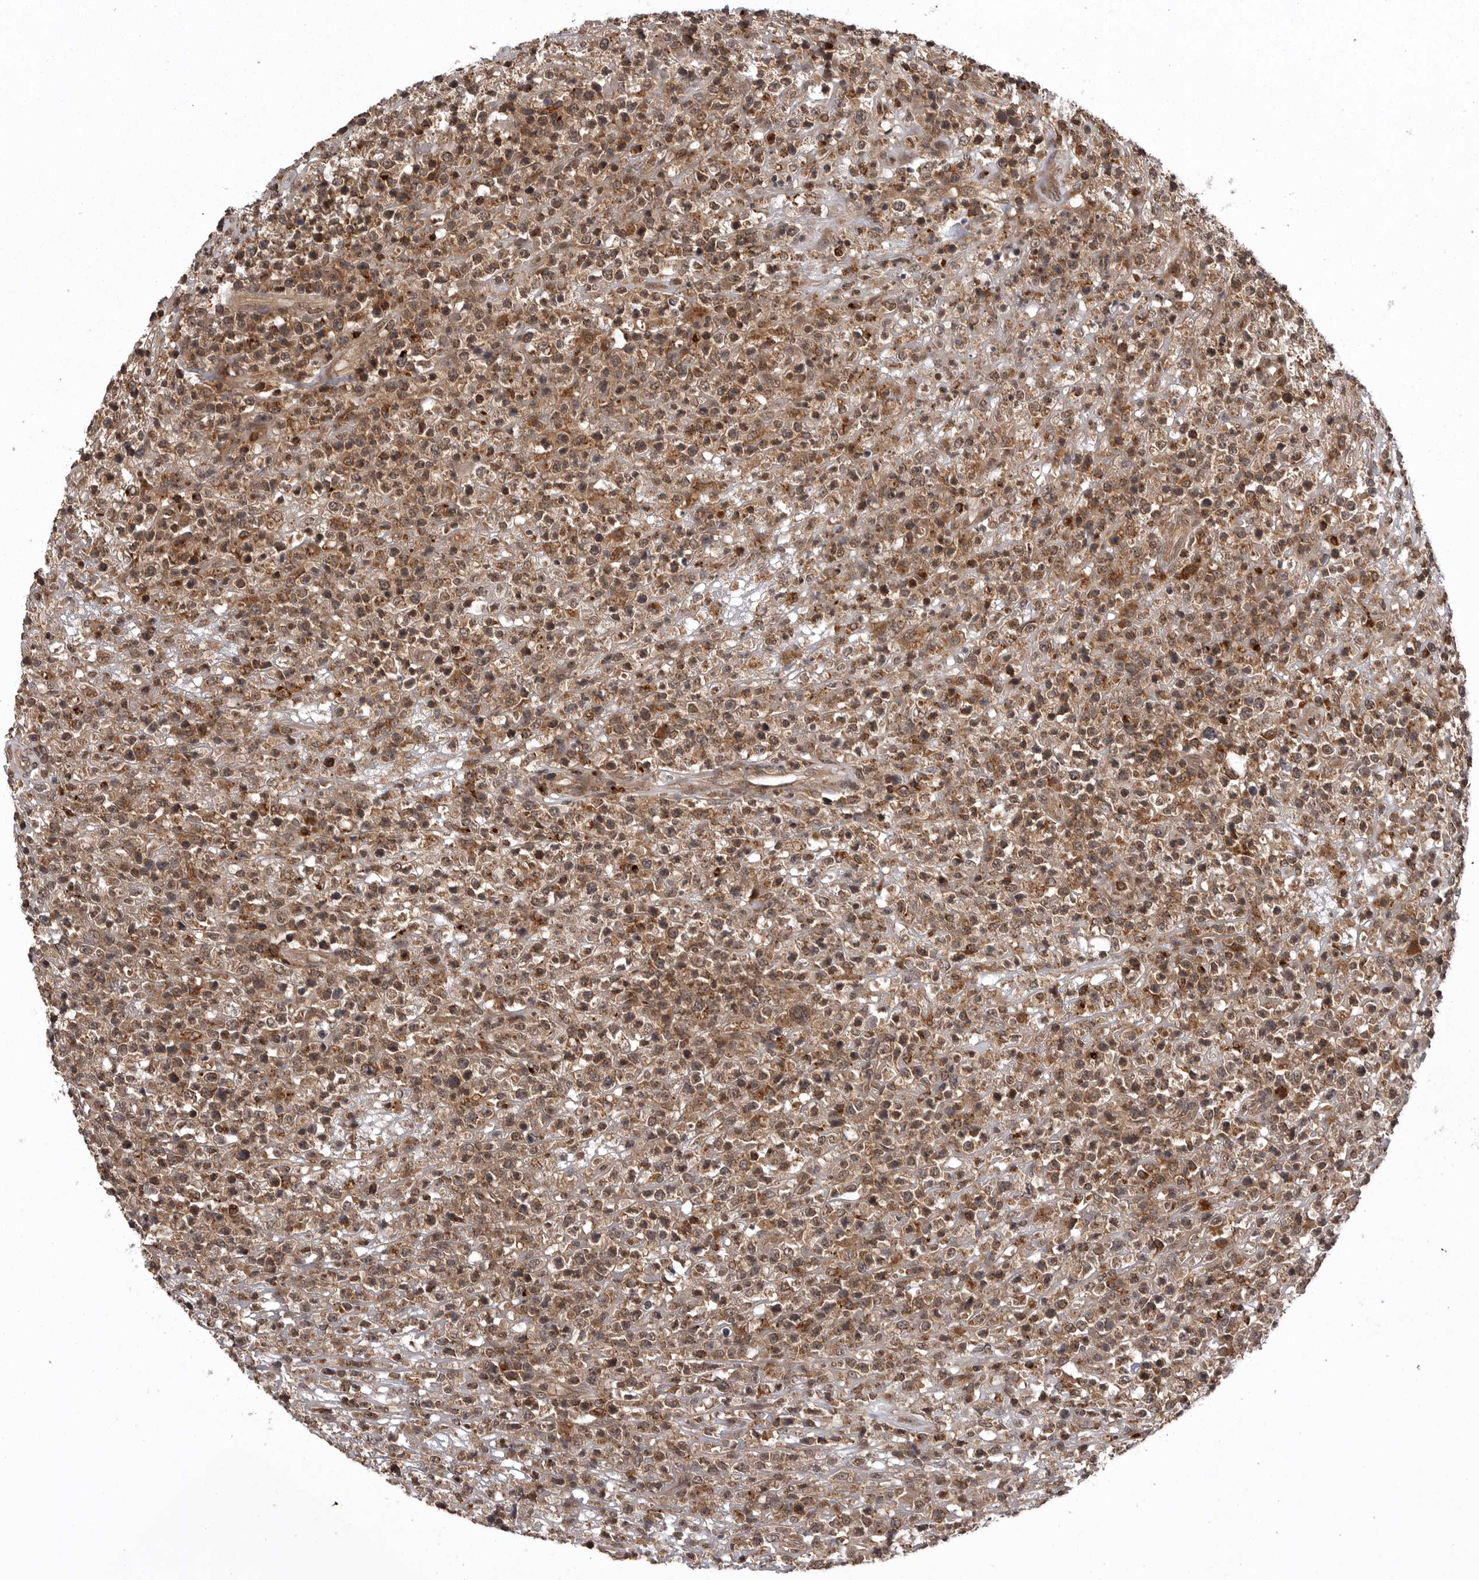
{"staining": {"intensity": "moderate", "quantity": ">75%", "location": "nuclear"}, "tissue": "lymphoma", "cell_type": "Tumor cells", "image_type": "cancer", "snomed": [{"axis": "morphology", "description": "Malignant lymphoma, non-Hodgkin's type, High grade"}, {"axis": "topography", "description": "Colon"}], "caption": "DAB (3,3'-diaminobenzidine) immunohistochemical staining of malignant lymphoma, non-Hodgkin's type (high-grade) exhibits moderate nuclear protein positivity in approximately >75% of tumor cells. (IHC, brightfield microscopy, high magnification).", "gene": "AOAH", "patient": {"sex": "female", "age": 53}}